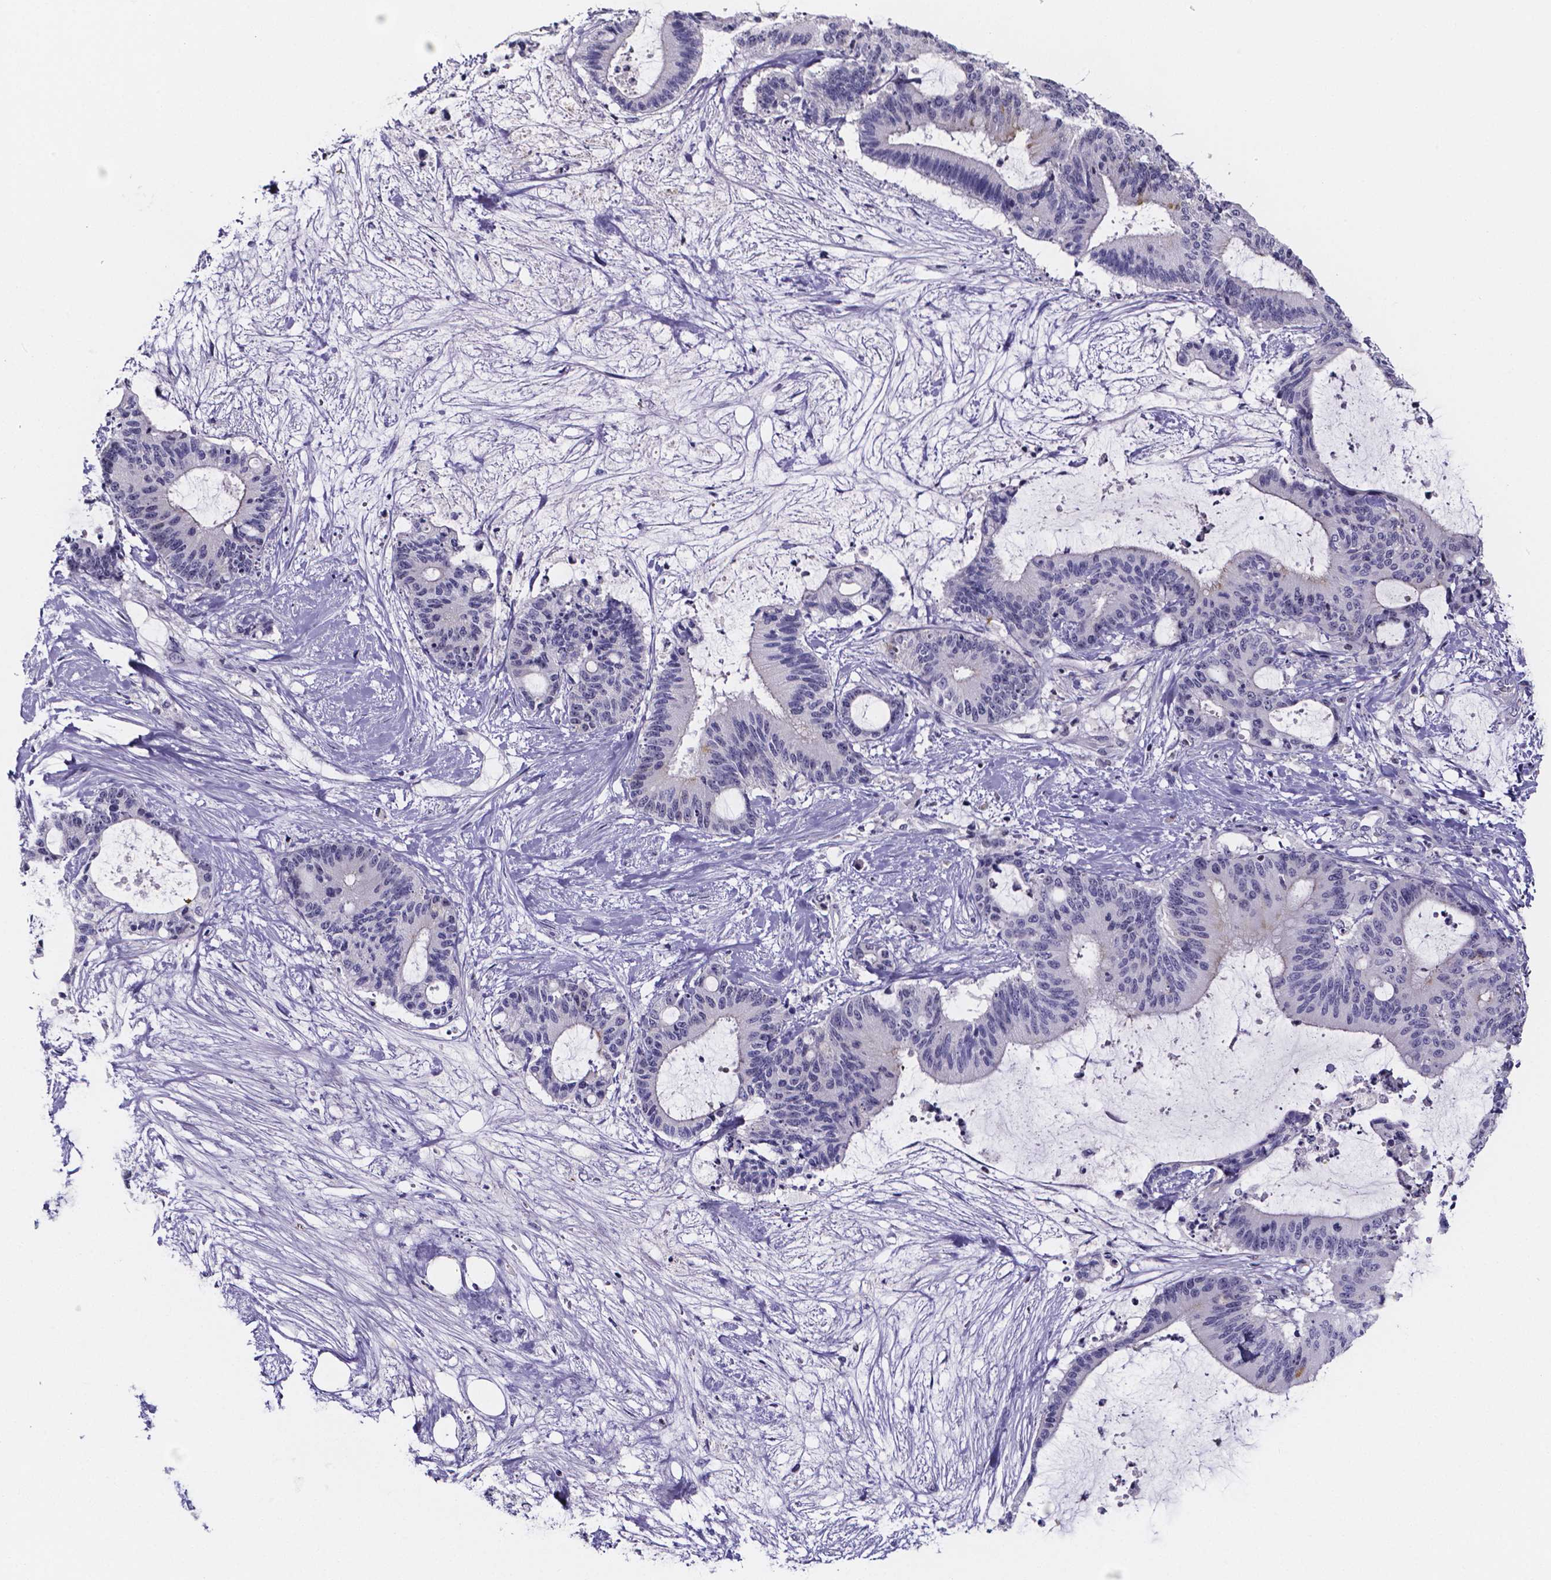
{"staining": {"intensity": "negative", "quantity": "none", "location": "none"}, "tissue": "liver cancer", "cell_type": "Tumor cells", "image_type": "cancer", "snomed": [{"axis": "morphology", "description": "Cholangiocarcinoma"}, {"axis": "topography", "description": "Liver"}], "caption": "Human liver cancer (cholangiocarcinoma) stained for a protein using immunohistochemistry (IHC) shows no positivity in tumor cells.", "gene": "IZUMO1", "patient": {"sex": "female", "age": 73}}